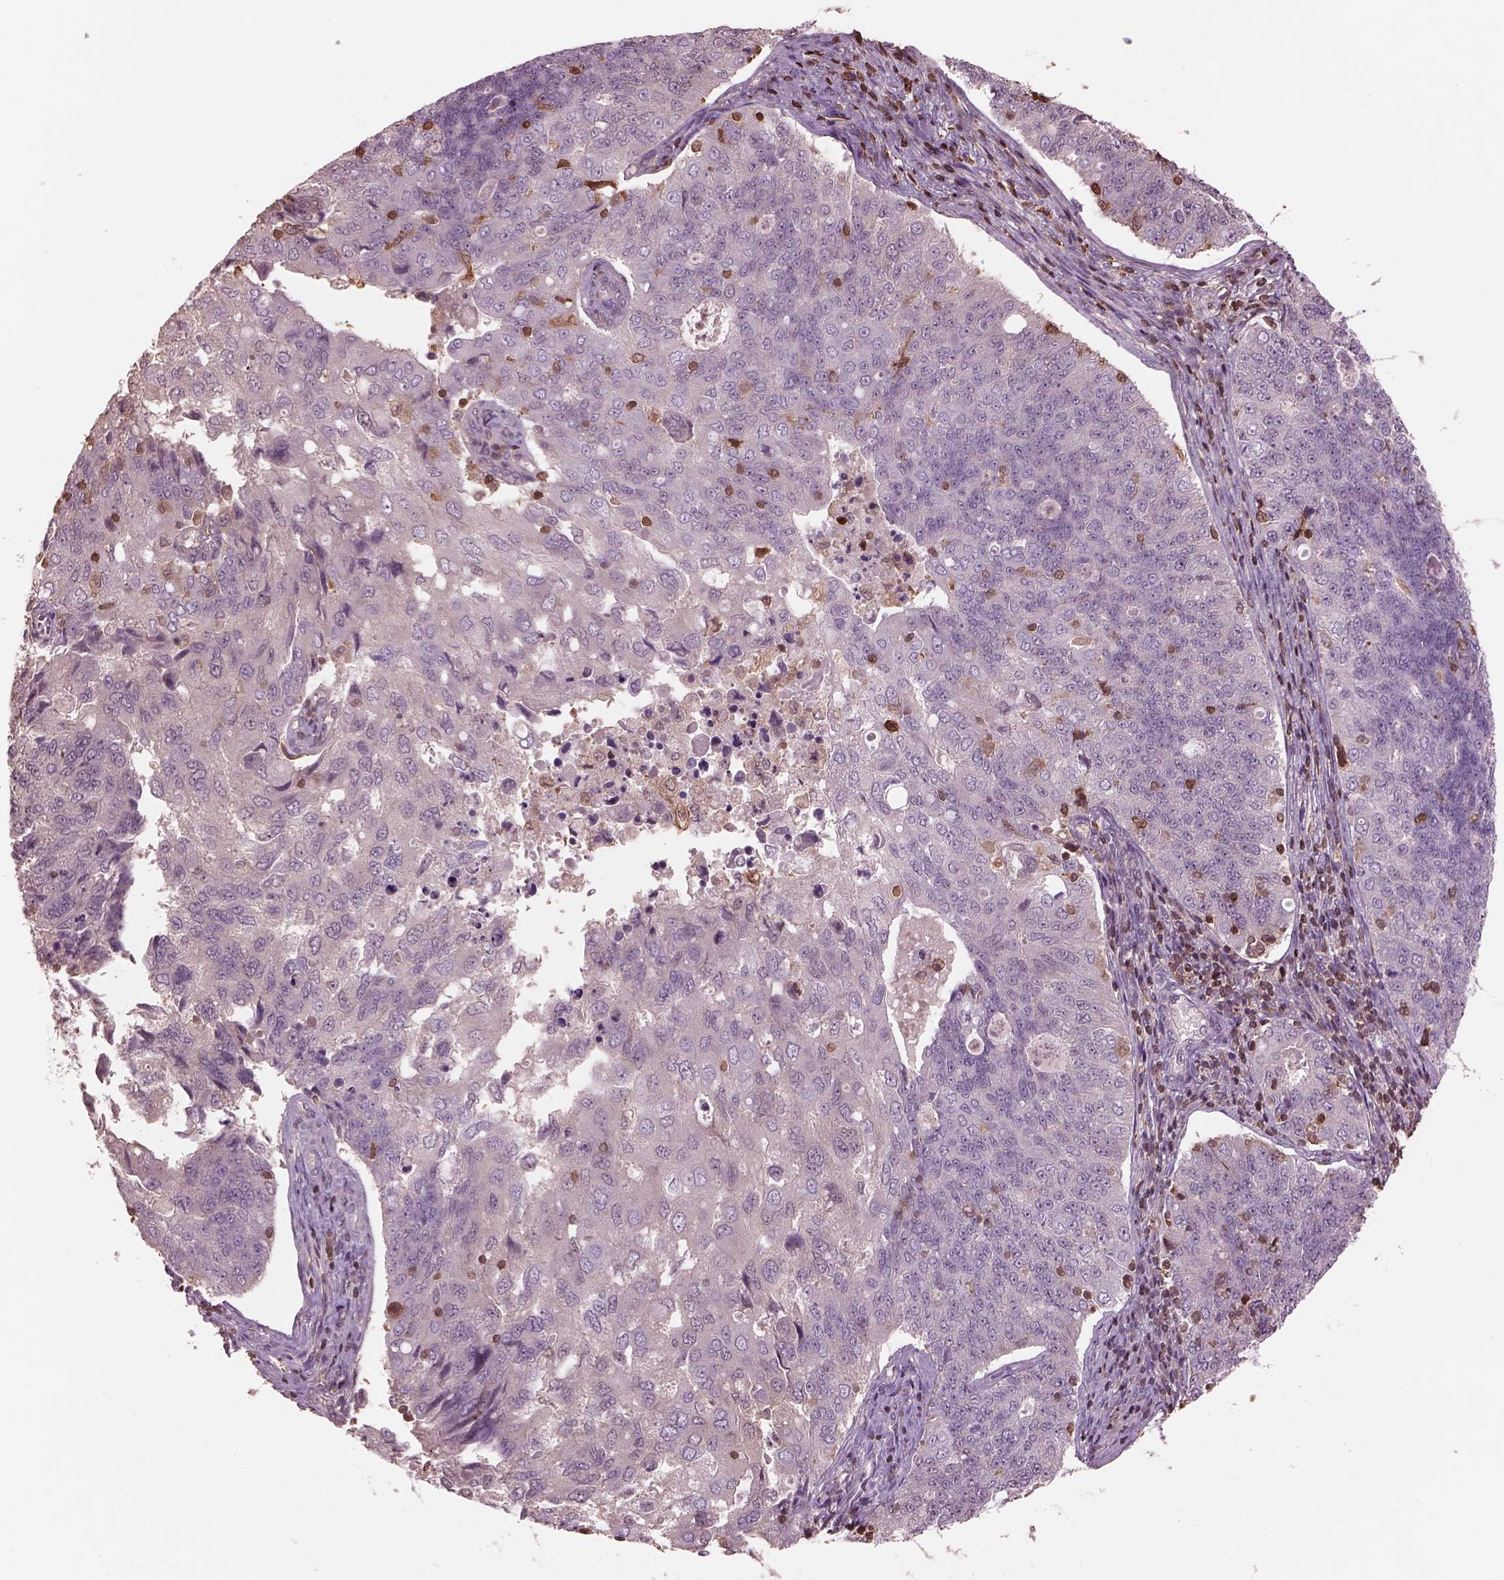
{"staining": {"intensity": "weak", "quantity": "<25%", "location": "cytoplasmic/membranous"}, "tissue": "endometrial cancer", "cell_type": "Tumor cells", "image_type": "cancer", "snomed": [{"axis": "morphology", "description": "Adenocarcinoma, NOS"}, {"axis": "topography", "description": "Endometrium"}], "caption": "Endometrial cancer was stained to show a protein in brown. There is no significant expression in tumor cells.", "gene": "IL31RA", "patient": {"sex": "female", "age": 43}}